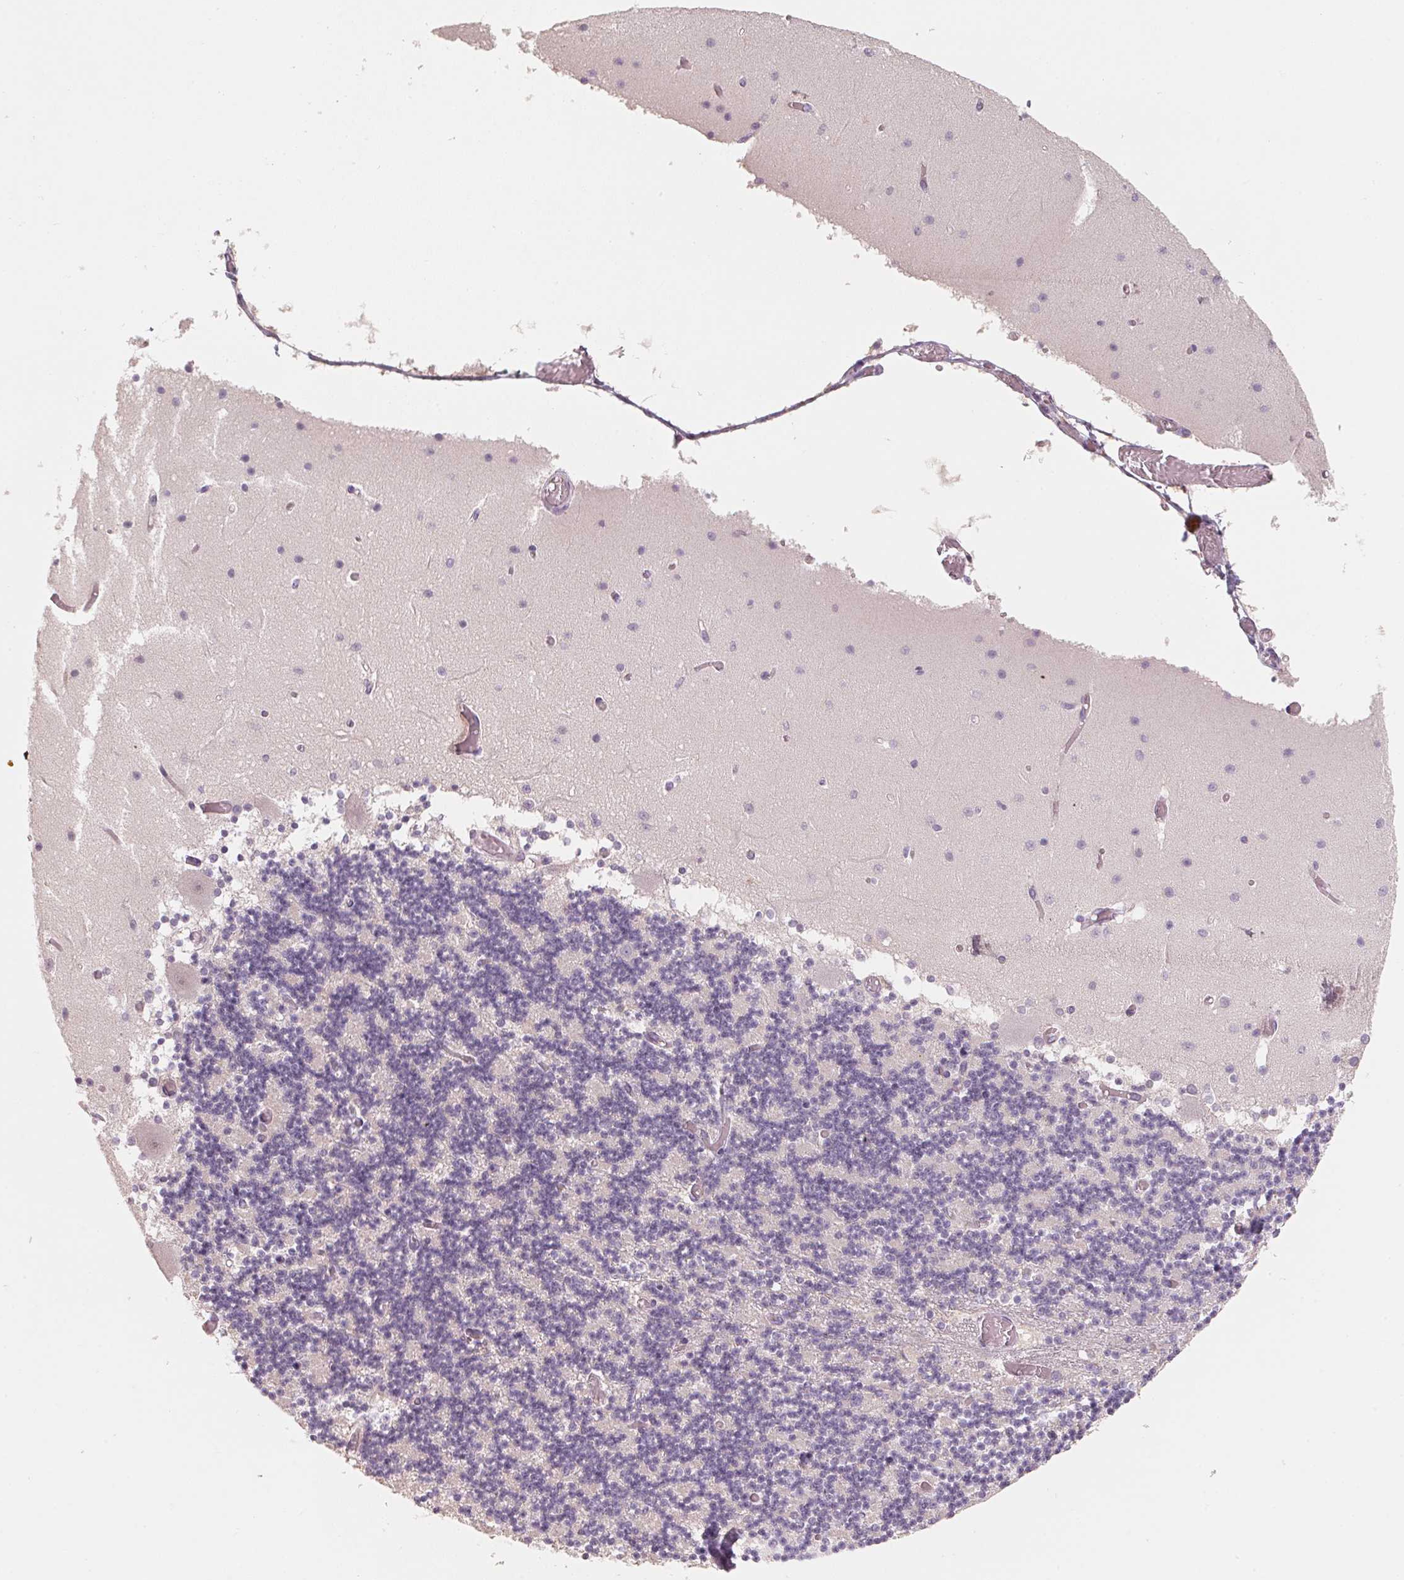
{"staining": {"intensity": "negative", "quantity": "none", "location": "none"}, "tissue": "cerebellum", "cell_type": "Cells in granular layer", "image_type": "normal", "snomed": [{"axis": "morphology", "description": "Normal tissue, NOS"}, {"axis": "topography", "description": "Cerebellum"}], "caption": "Immunohistochemistry (IHC) histopathology image of benign cerebellum stained for a protein (brown), which exhibits no expression in cells in granular layer.", "gene": "TREH", "patient": {"sex": "female", "age": 28}}